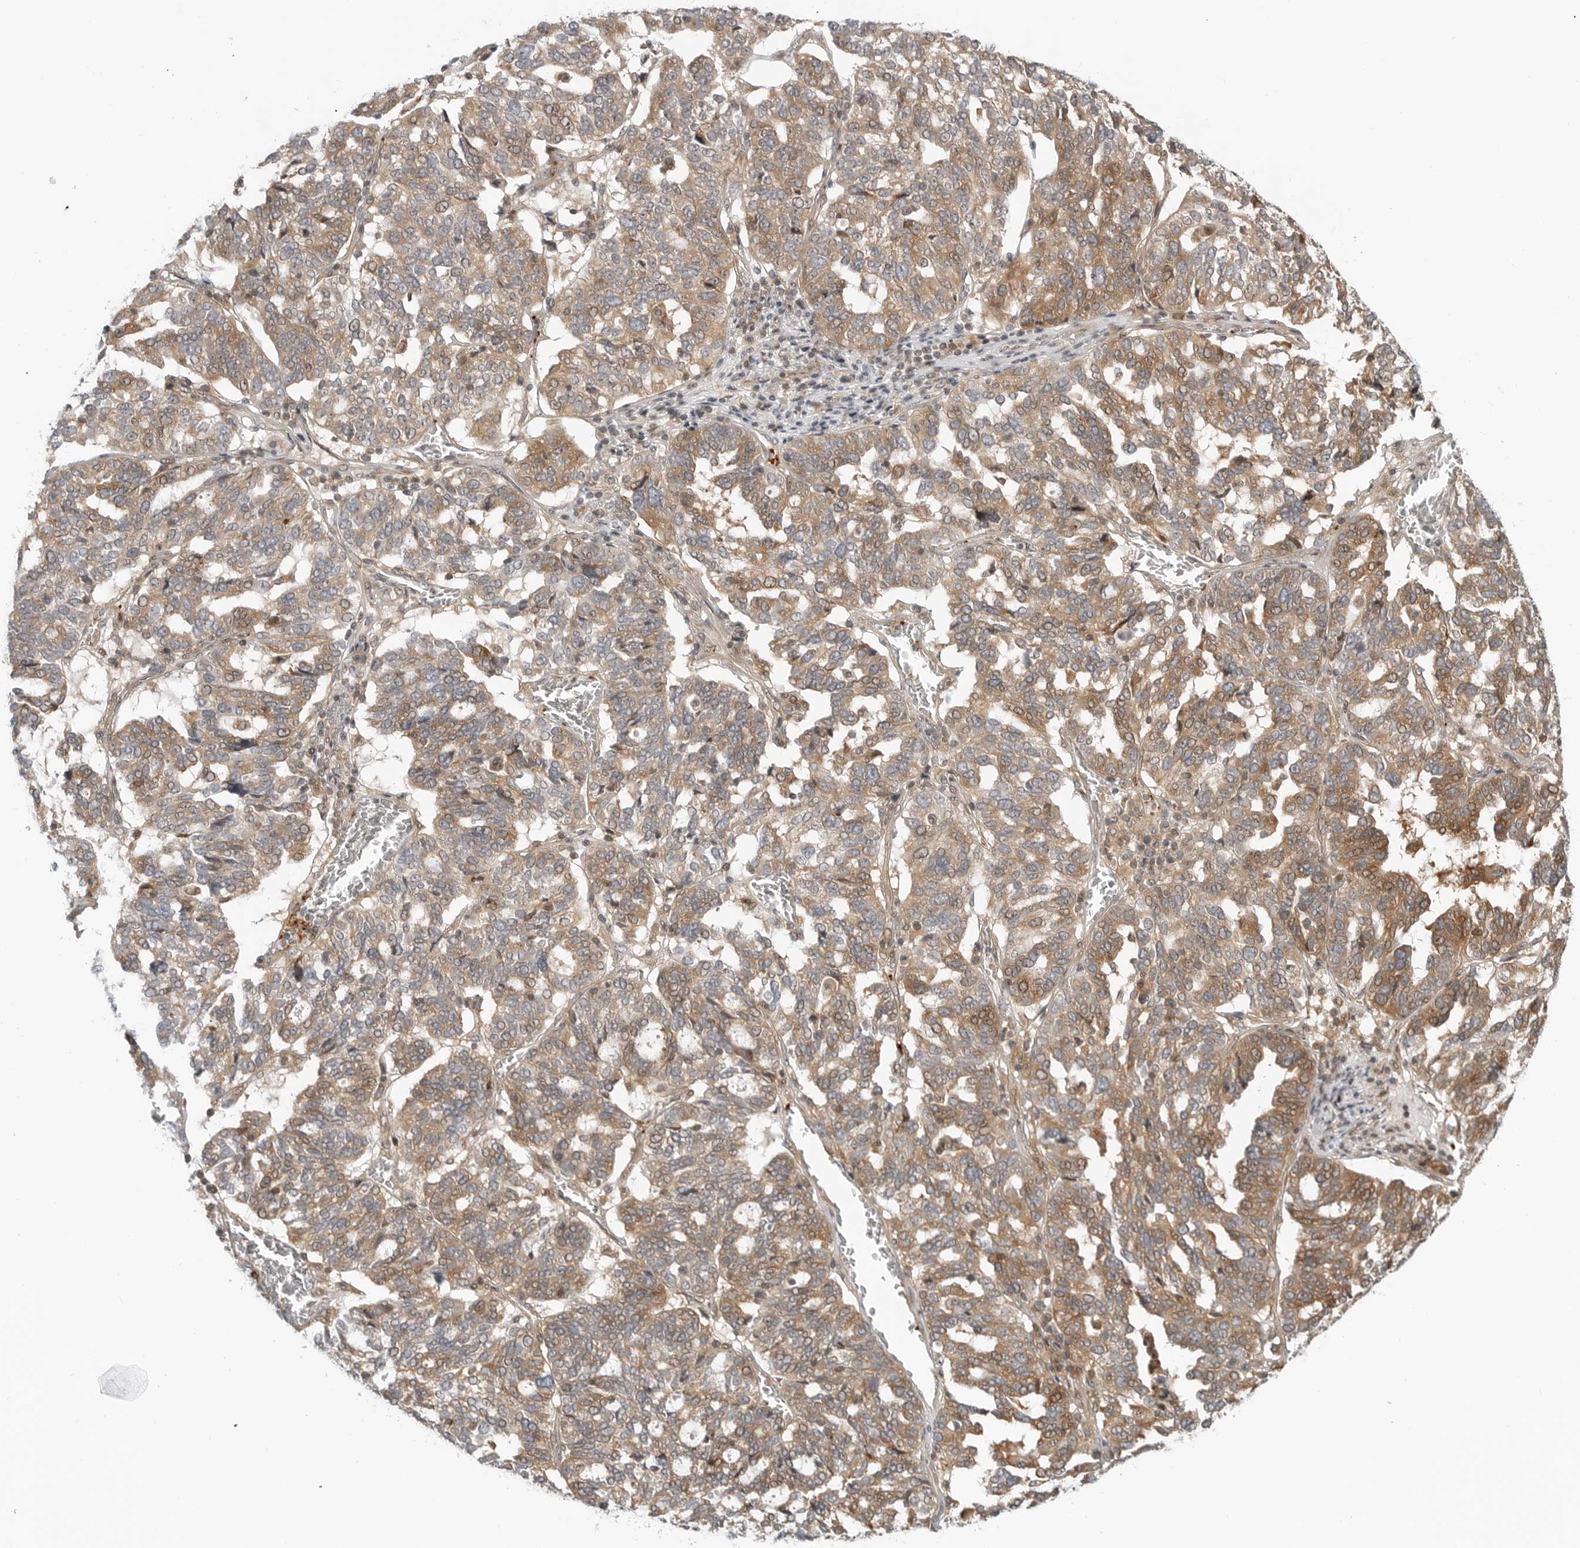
{"staining": {"intensity": "moderate", "quantity": ">75%", "location": "cytoplasmic/membranous"}, "tissue": "ovarian cancer", "cell_type": "Tumor cells", "image_type": "cancer", "snomed": [{"axis": "morphology", "description": "Cystadenocarcinoma, serous, NOS"}, {"axis": "topography", "description": "Ovary"}], "caption": "This micrograph displays IHC staining of ovarian serous cystadenocarcinoma, with medium moderate cytoplasmic/membranous expression in about >75% of tumor cells.", "gene": "STXBP3", "patient": {"sex": "female", "age": 59}}